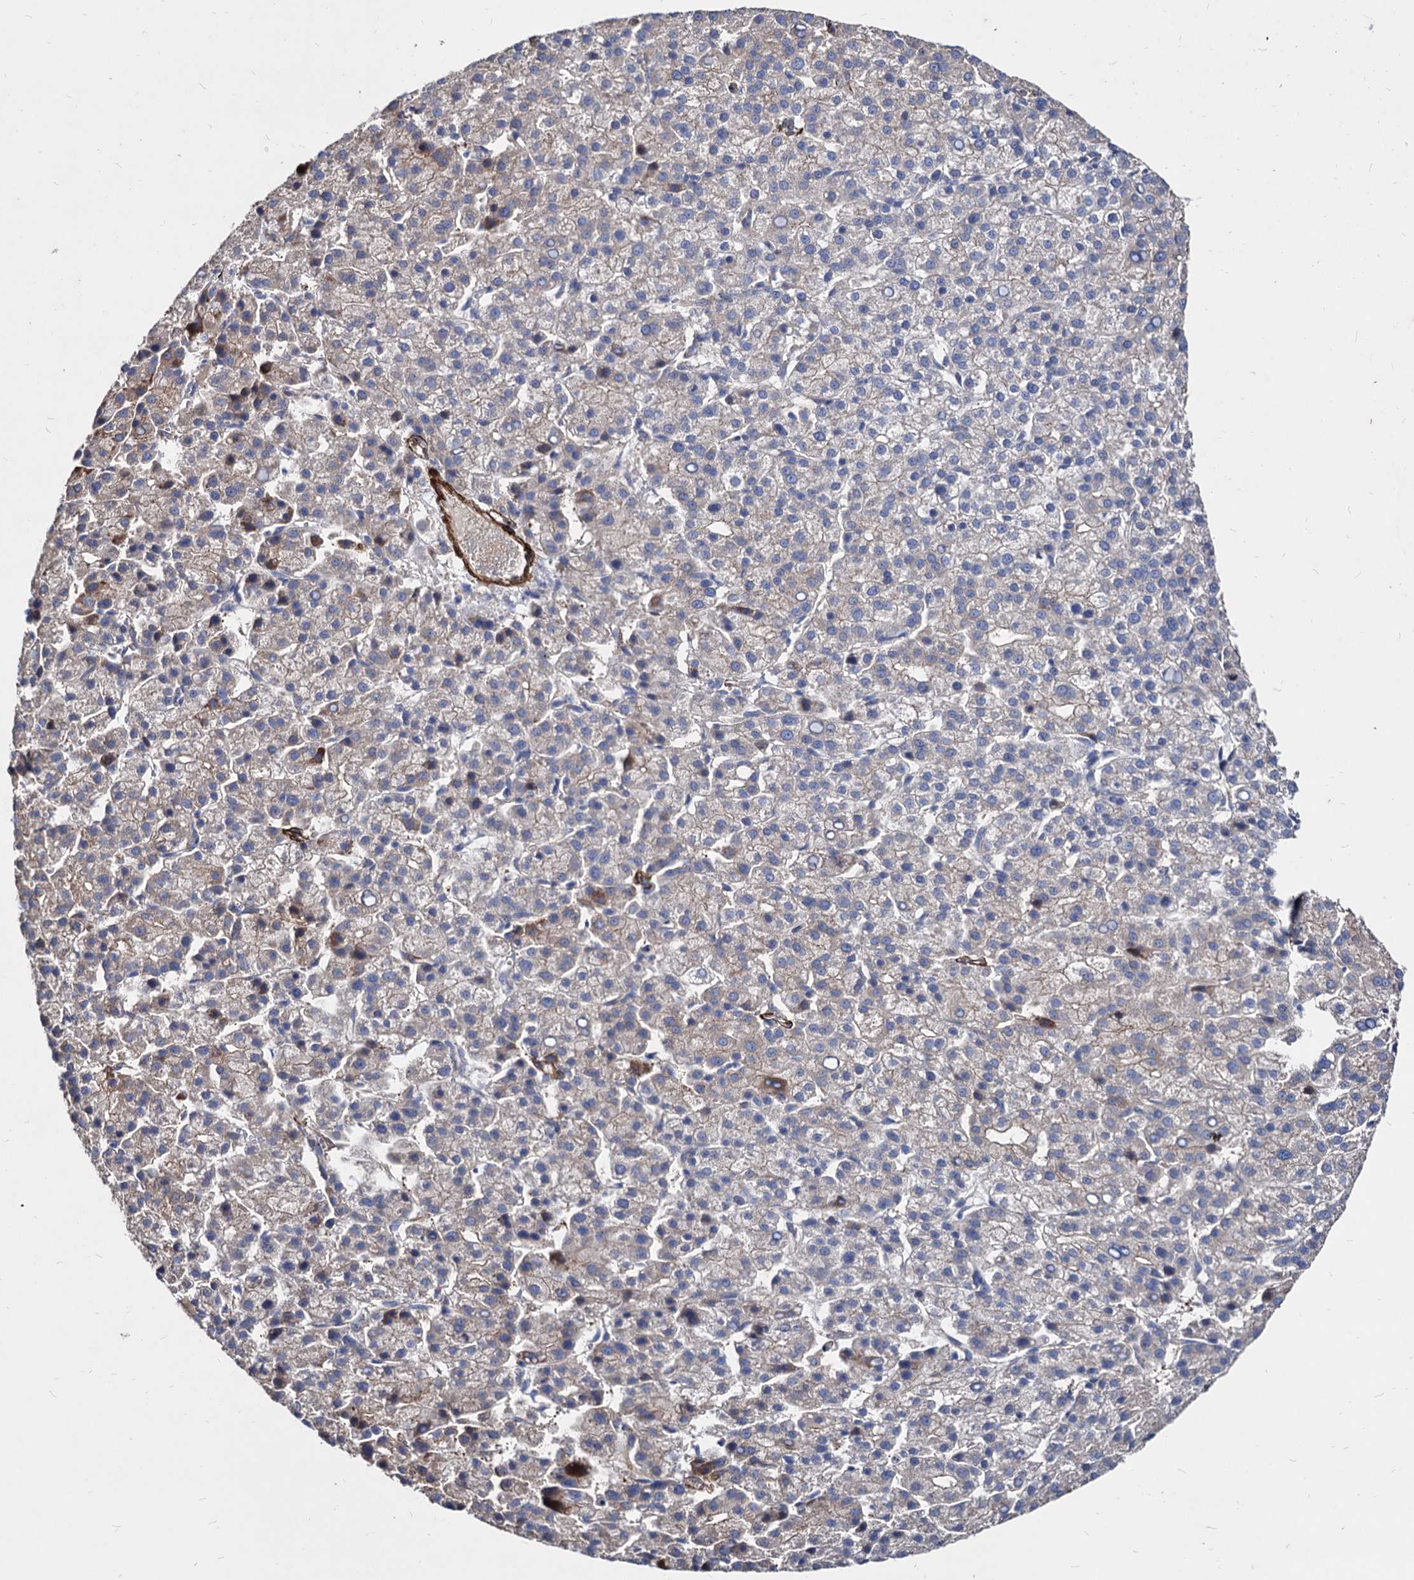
{"staining": {"intensity": "weak", "quantity": "<25%", "location": "cytoplasmic/membranous"}, "tissue": "liver cancer", "cell_type": "Tumor cells", "image_type": "cancer", "snomed": [{"axis": "morphology", "description": "Carcinoma, Hepatocellular, NOS"}, {"axis": "topography", "description": "Liver"}], "caption": "Immunohistochemistry image of neoplastic tissue: human hepatocellular carcinoma (liver) stained with DAB (3,3'-diaminobenzidine) reveals no significant protein staining in tumor cells.", "gene": "WDR11", "patient": {"sex": "female", "age": 58}}